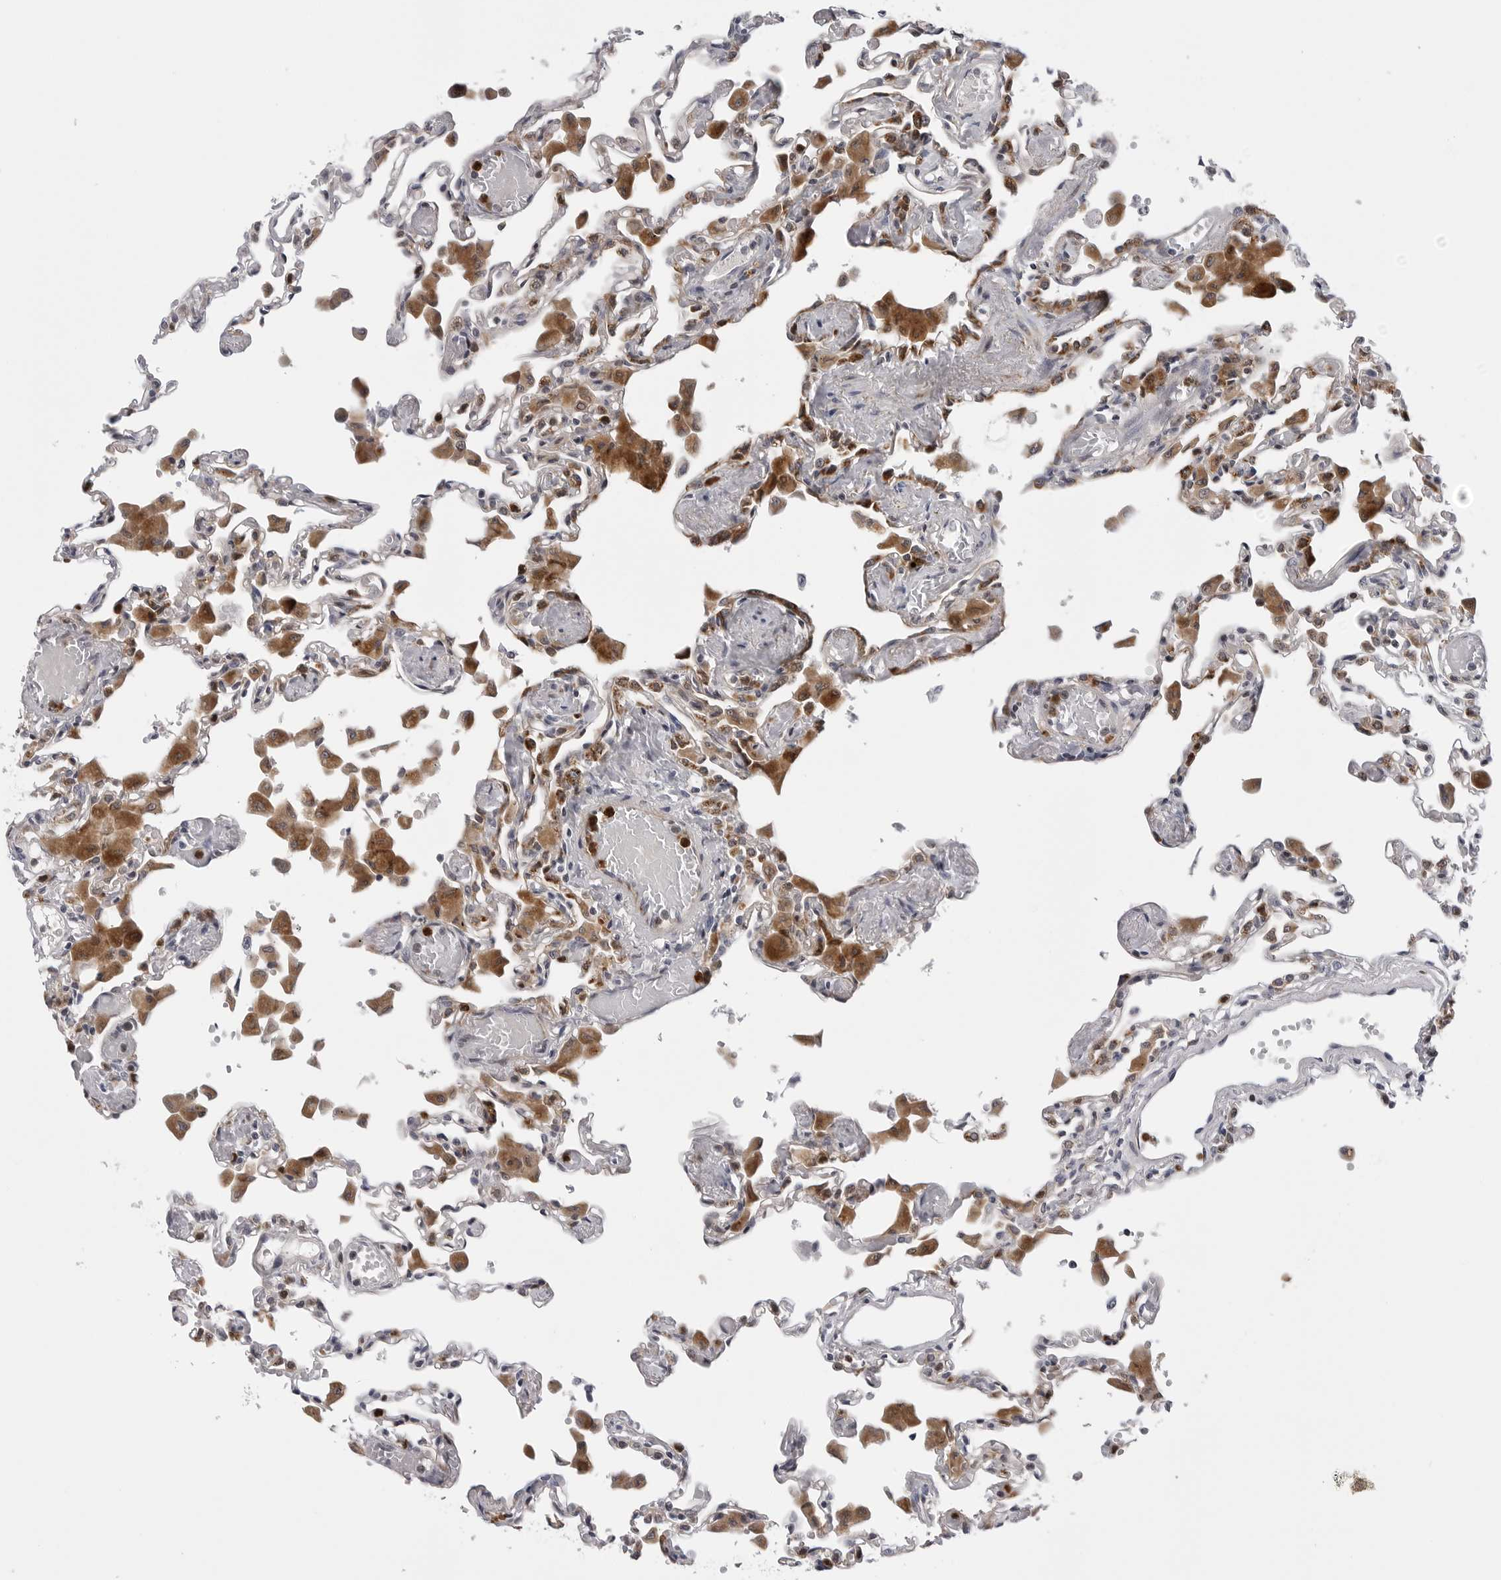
{"staining": {"intensity": "weak", "quantity": "<25%", "location": "cytoplasmic/membranous"}, "tissue": "lung", "cell_type": "Alveolar cells", "image_type": "normal", "snomed": [{"axis": "morphology", "description": "Normal tissue, NOS"}, {"axis": "topography", "description": "Bronchus"}, {"axis": "topography", "description": "Lung"}], "caption": "Immunohistochemistry micrograph of unremarkable lung: lung stained with DAB displays no significant protein staining in alveolar cells.", "gene": "CDK20", "patient": {"sex": "female", "age": 49}}